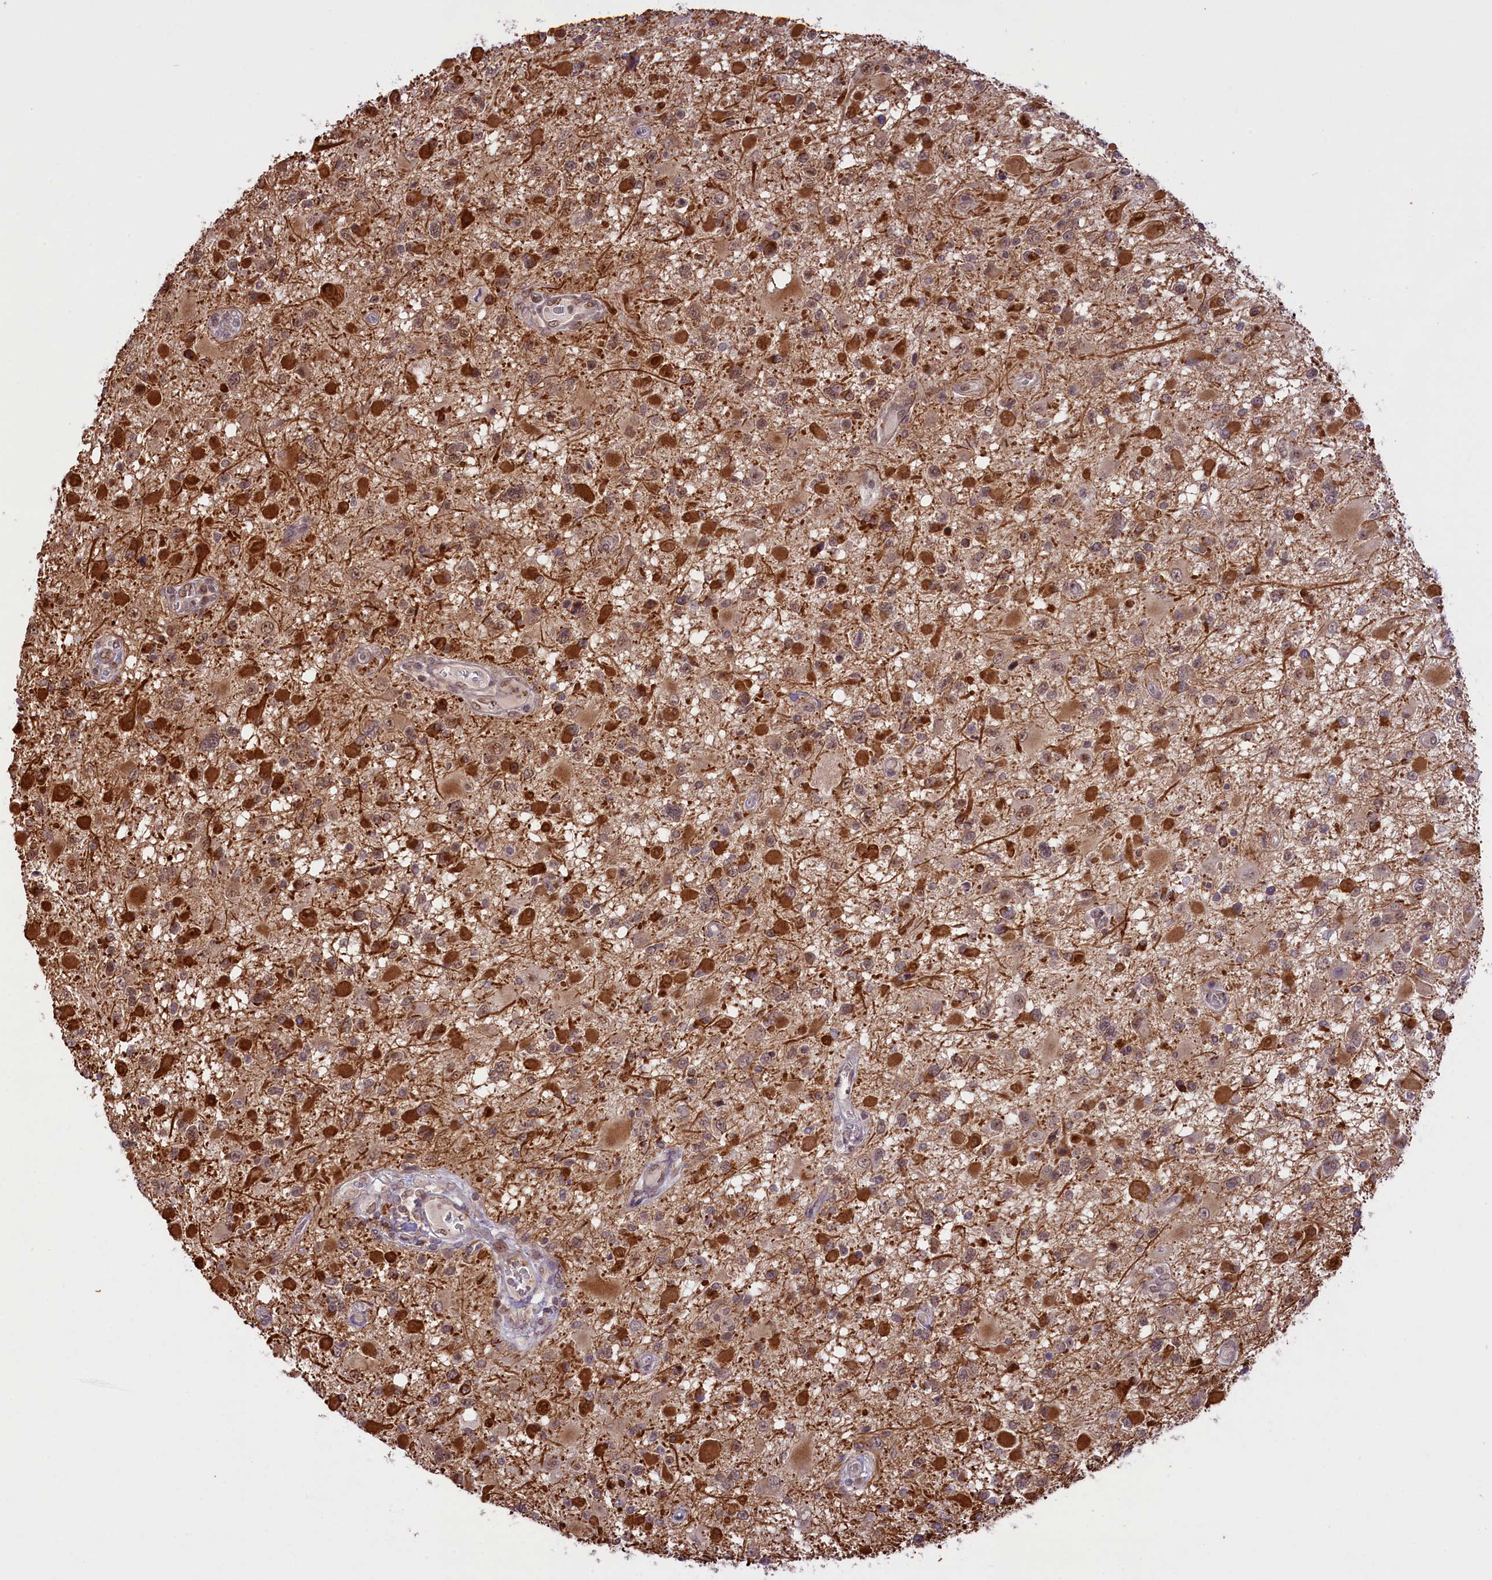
{"staining": {"intensity": "moderate", "quantity": ">75%", "location": "cytoplasmic/membranous,nuclear"}, "tissue": "glioma", "cell_type": "Tumor cells", "image_type": "cancer", "snomed": [{"axis": "morphology", "description": "Glioma, malignant, High grade"}, {"axis": "topography", "description": "Brain"}], "caption": "Immunohistochemistry (DAB (3,3'-diaminobenzidine)) staining of human glioma demonstrates moderate cytoplasmic/membranous and nuclear protein positivity in approximately >75% of tumor cells. The staining was performed using DAB, with brown indicating positive protein expression. Nuclei are stained blue with hematoxylin.", "gene": "CARD8", "patient": {"sex": "male", "age": 53}}